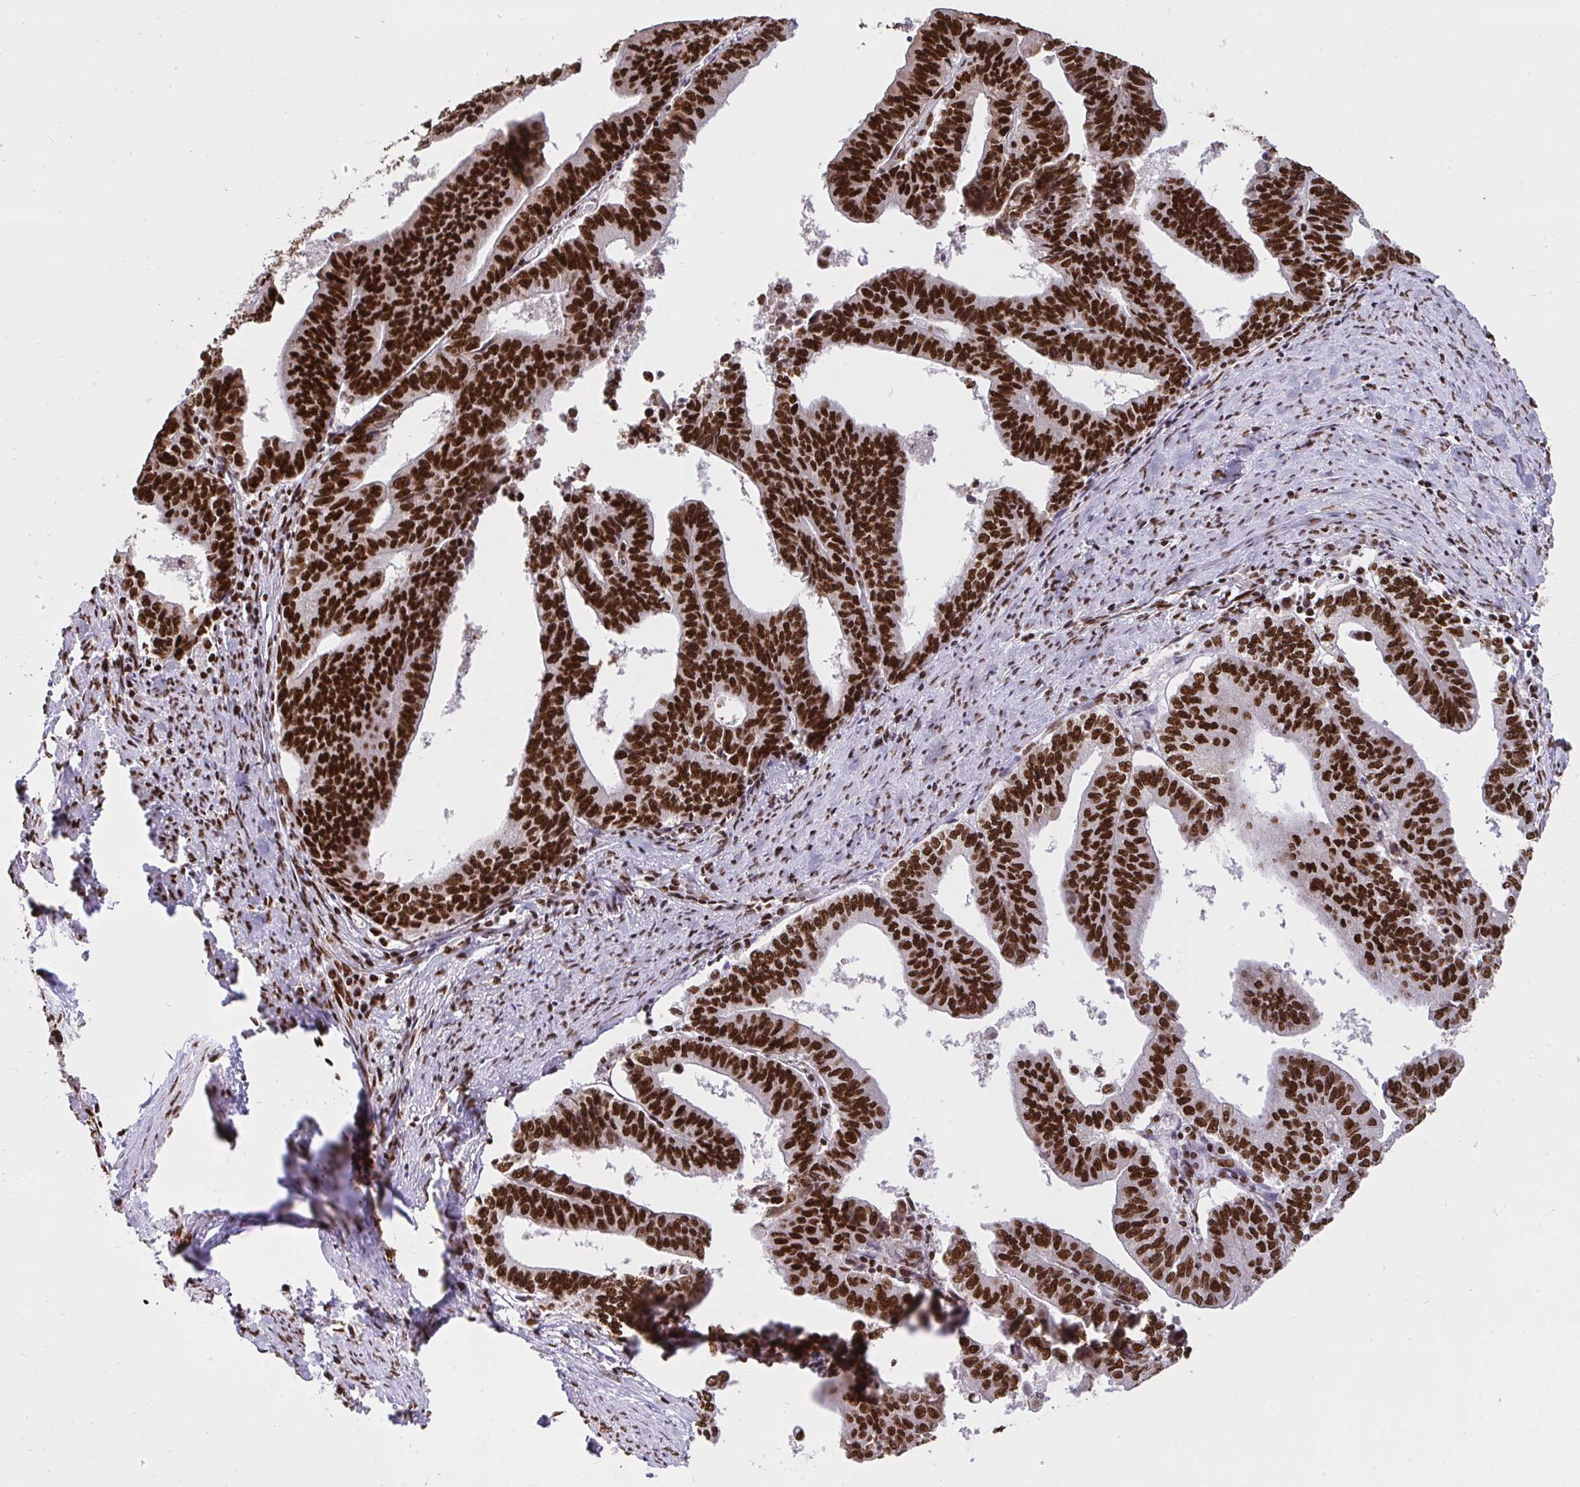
{"staining": {"intensity": "strong", "quantity": ">75%", "location": "nuclear"}, "tissue": "endometrial cancer", "cell_type": "Tumor cells", "image_type": "cancer", "snomed": [{"axis": "morphology", "description": "Adenocarcinoma, NOS"}, {"axis": "topography", "description": "Endometrium"}], "caption": "A brown stain labels strong nuclear expression of a protein in endometrial adenocarcinoma tumor cells.", "gene": "HNRNPL", "patient": {"sex": "female", "age": 65}}